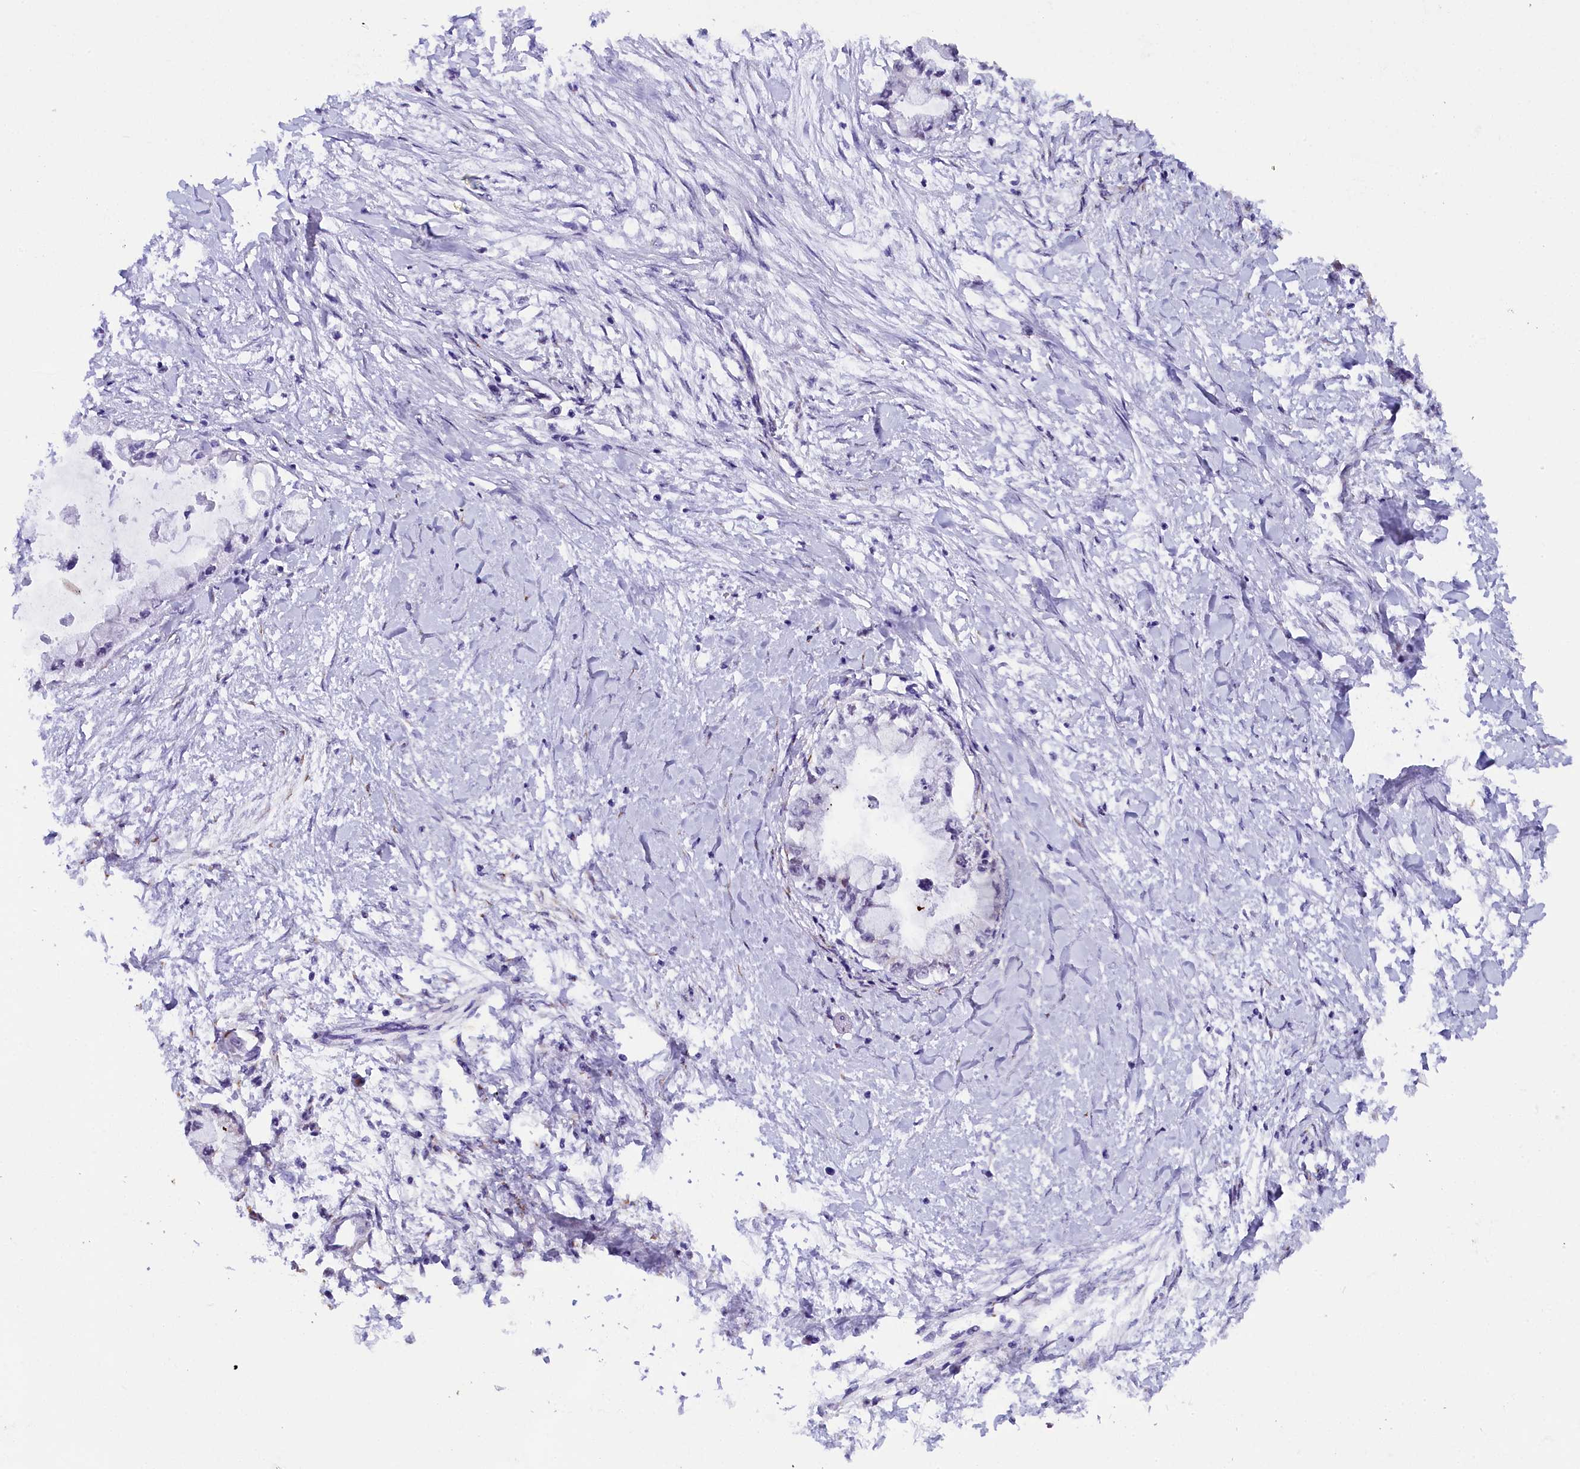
{"staining": {"intensity": "negative", "quantity": "none", "location": "none"}, "tissue": "pancreatic cancer", "cell_type": "Tumor cells", "image_type": "cancer", "snomed": [{"axis": "morphology", "description": "Adenocarcinoma, NOS"}, {"axis": "topography", "description": "Pancreas"}], "caption": "An immunohistochemistry photomicrograph of pancreatic adenocarcinoma is shown. There is no staining in tumor cells of pancreatic adenocarcinoma.", "gene": "NCBP1", "patient": {"sex": "male", "age": 48}}